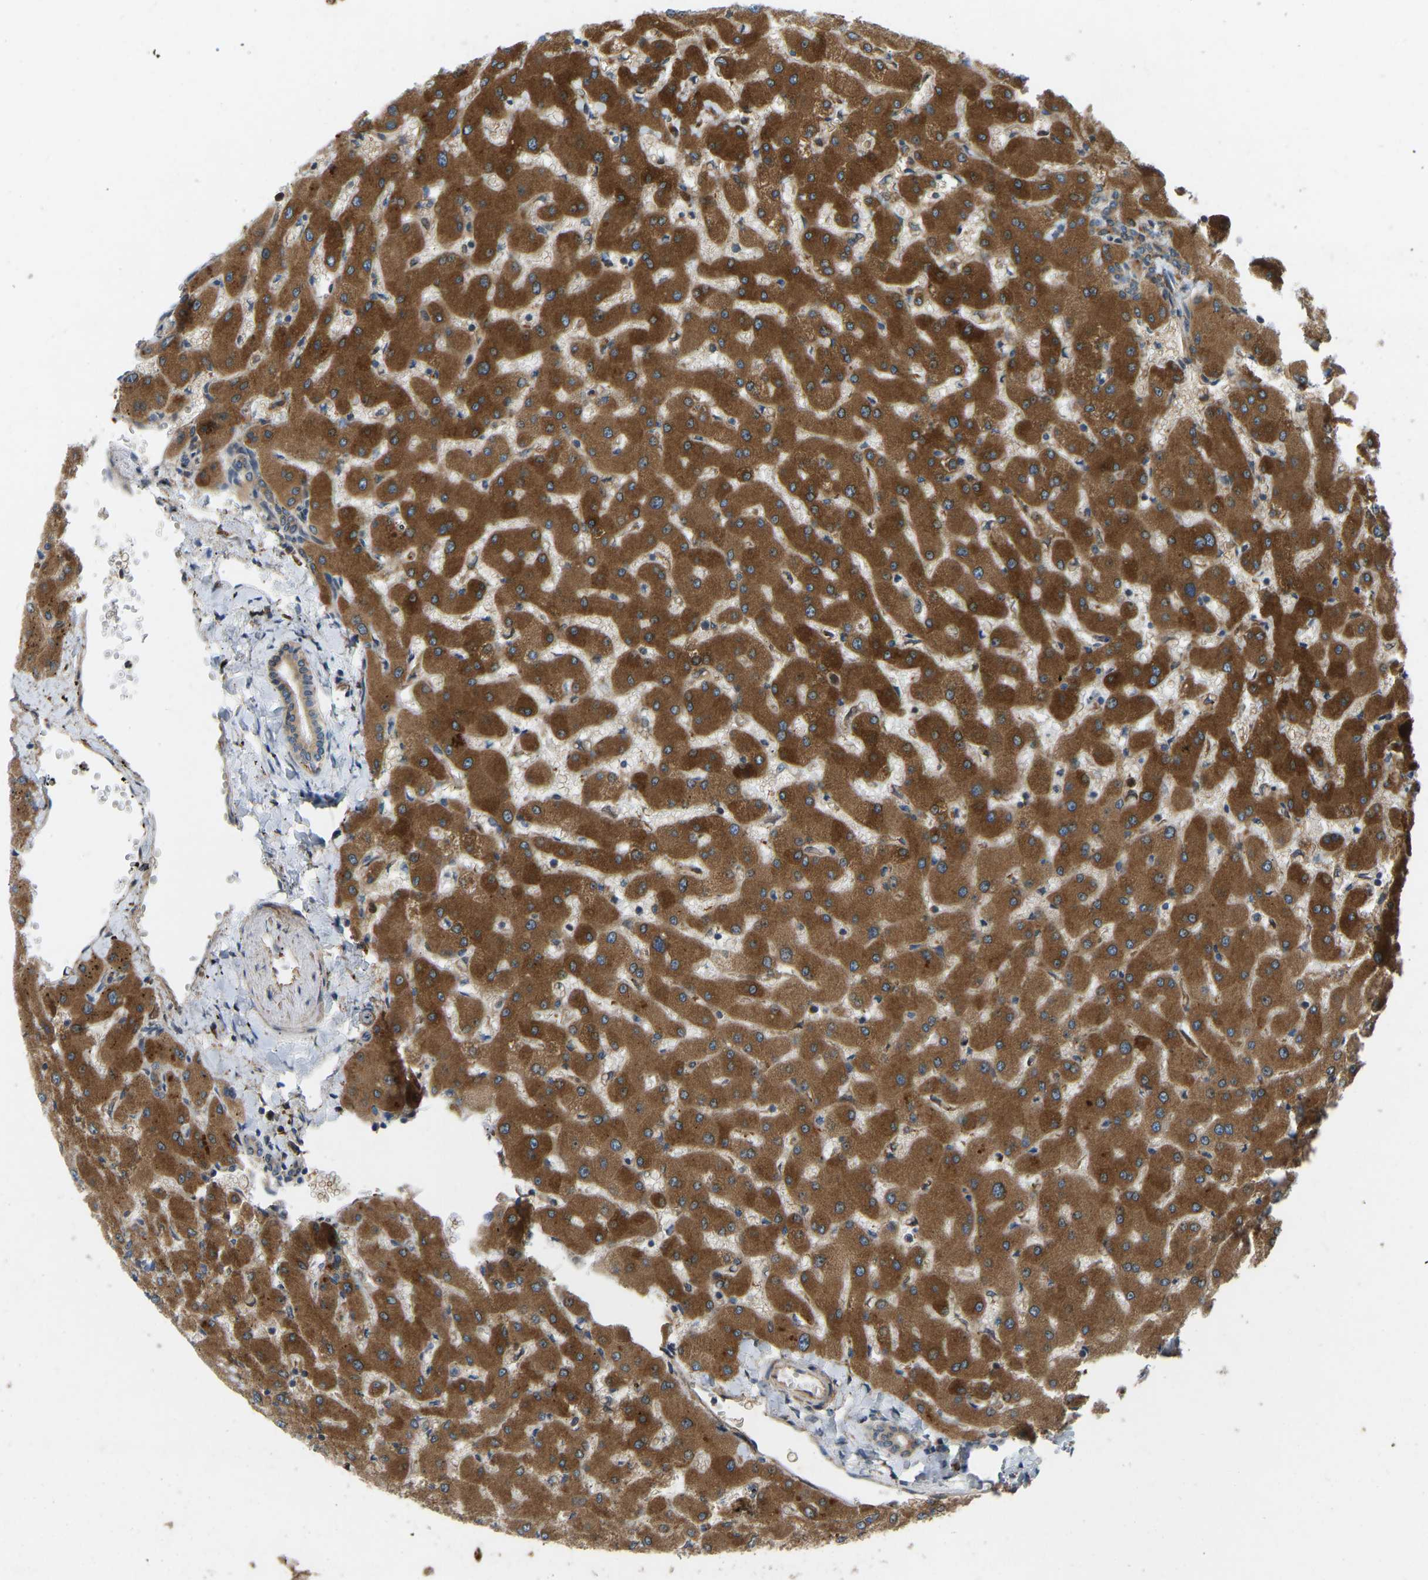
{"staining": {"intensity": "moderate", "quantity": ">75%", "location": "cytoplasmic/membranous"}, "tissue": "liver", "cell_type": "Cholangiocytes", "image_type": "normal", "snomed": [{"axis": "morphology", "description": "Normal tissue, NOS"}, {"axis": "topography", "description": "Liver"}], "caption": "Immunohistochemical staining of unremarkable human liver demonstrates moderate cytoplasmic/membranous protein expression in approximately >75% of cholangiocytes.", "gene": "OS9", "patient": {"sex": "female", "age": 63}}